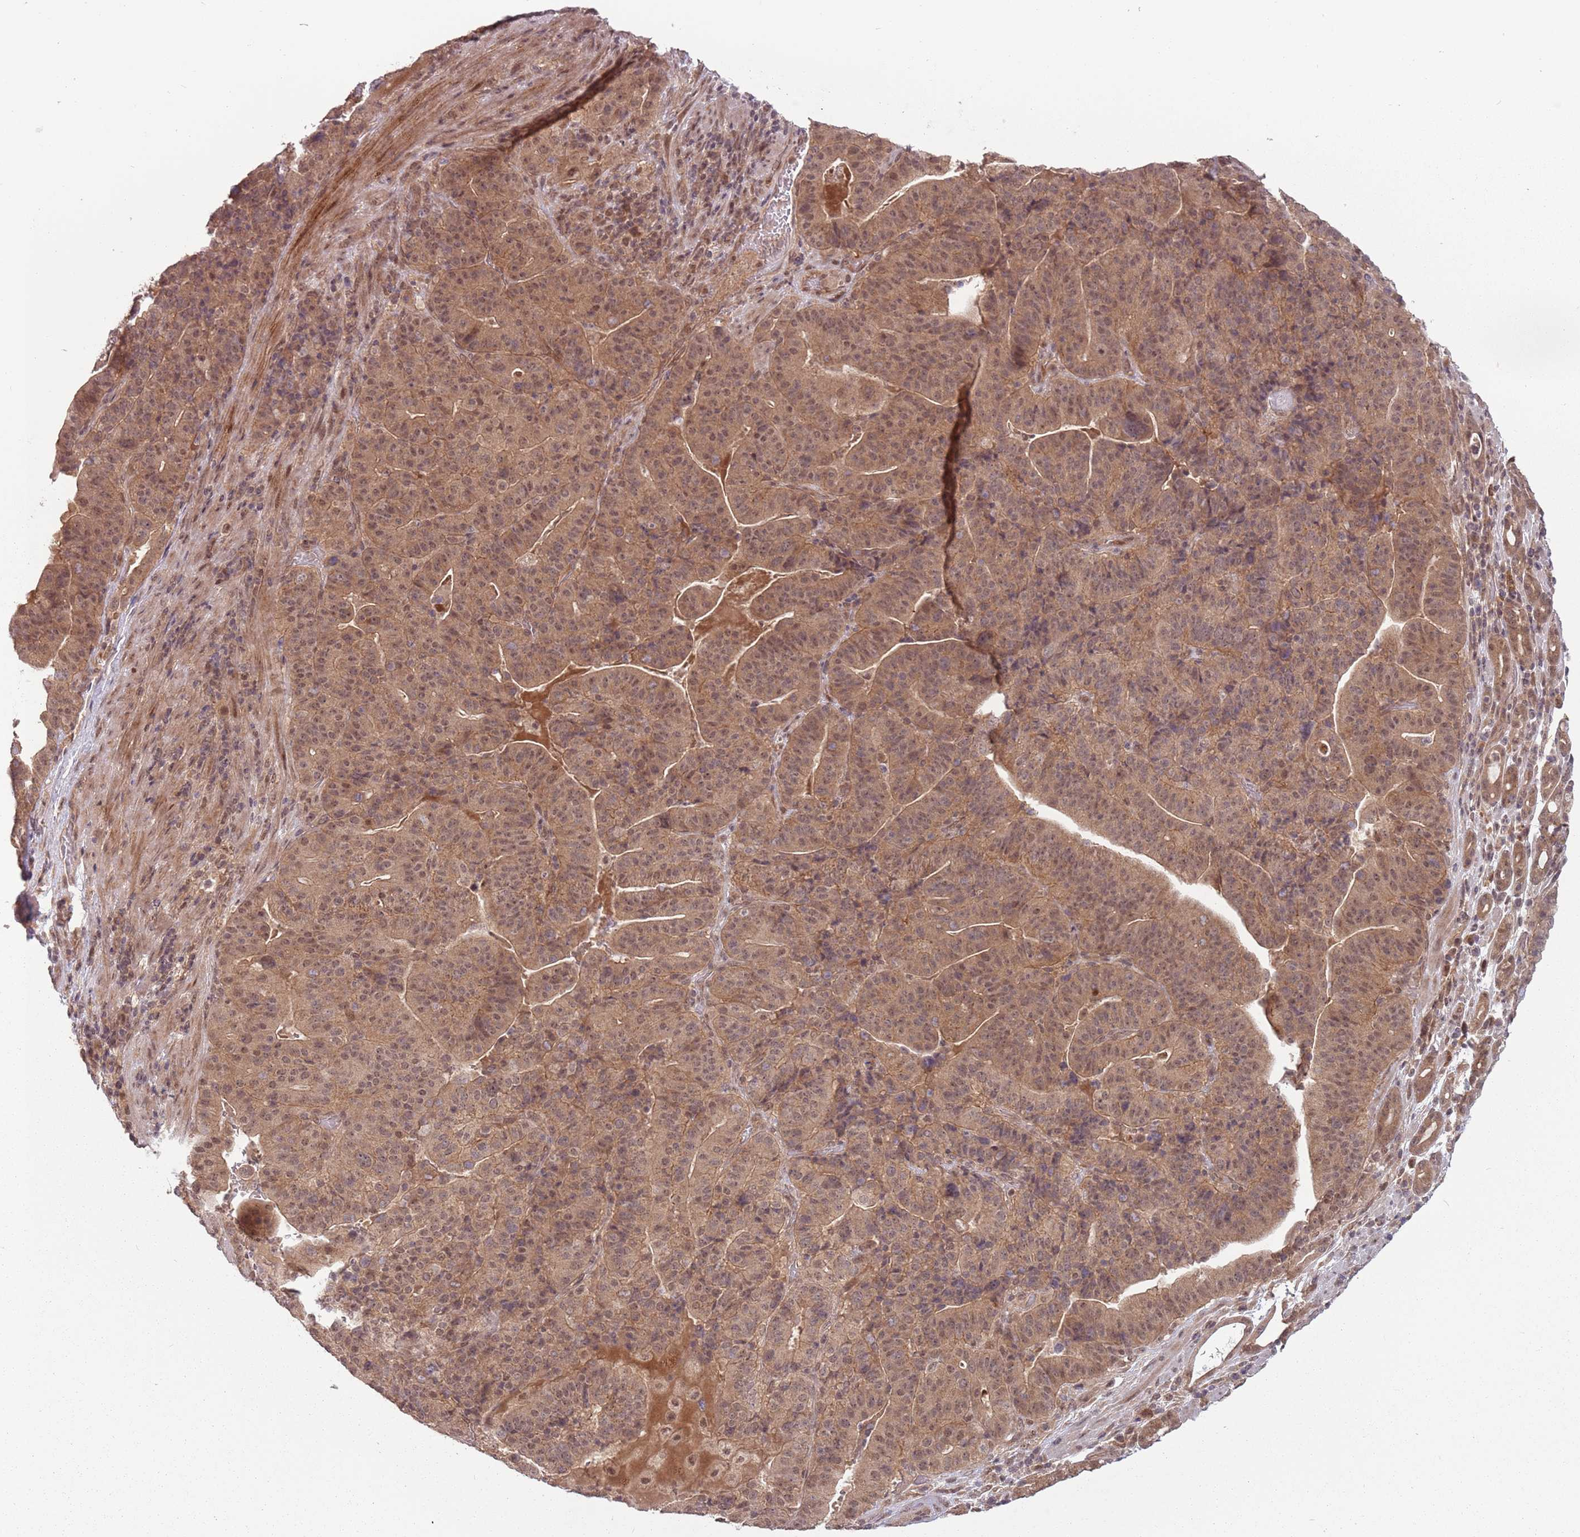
{"staining": {"intensity": "weak", "quantity": ">75%", "location": "cytoplasmic/membranous,nuclear"}, "tissue": "stomach cancer", "cell_type": "Tumor cells", "image_type": "cancer", "snomed": [{"axis": "morphology", "description": "Adenocarcinoma, NOS"}, {"axis": "topography", "description": "Stomach"}], "caption": "Tumor cells demonstrate weak cytoplasmic/membranous and nuclear staining in about >75% of cells in stomach cancer.", "gene": "ADAMTS3", "patient": {"sex": "male", "age": 48}}